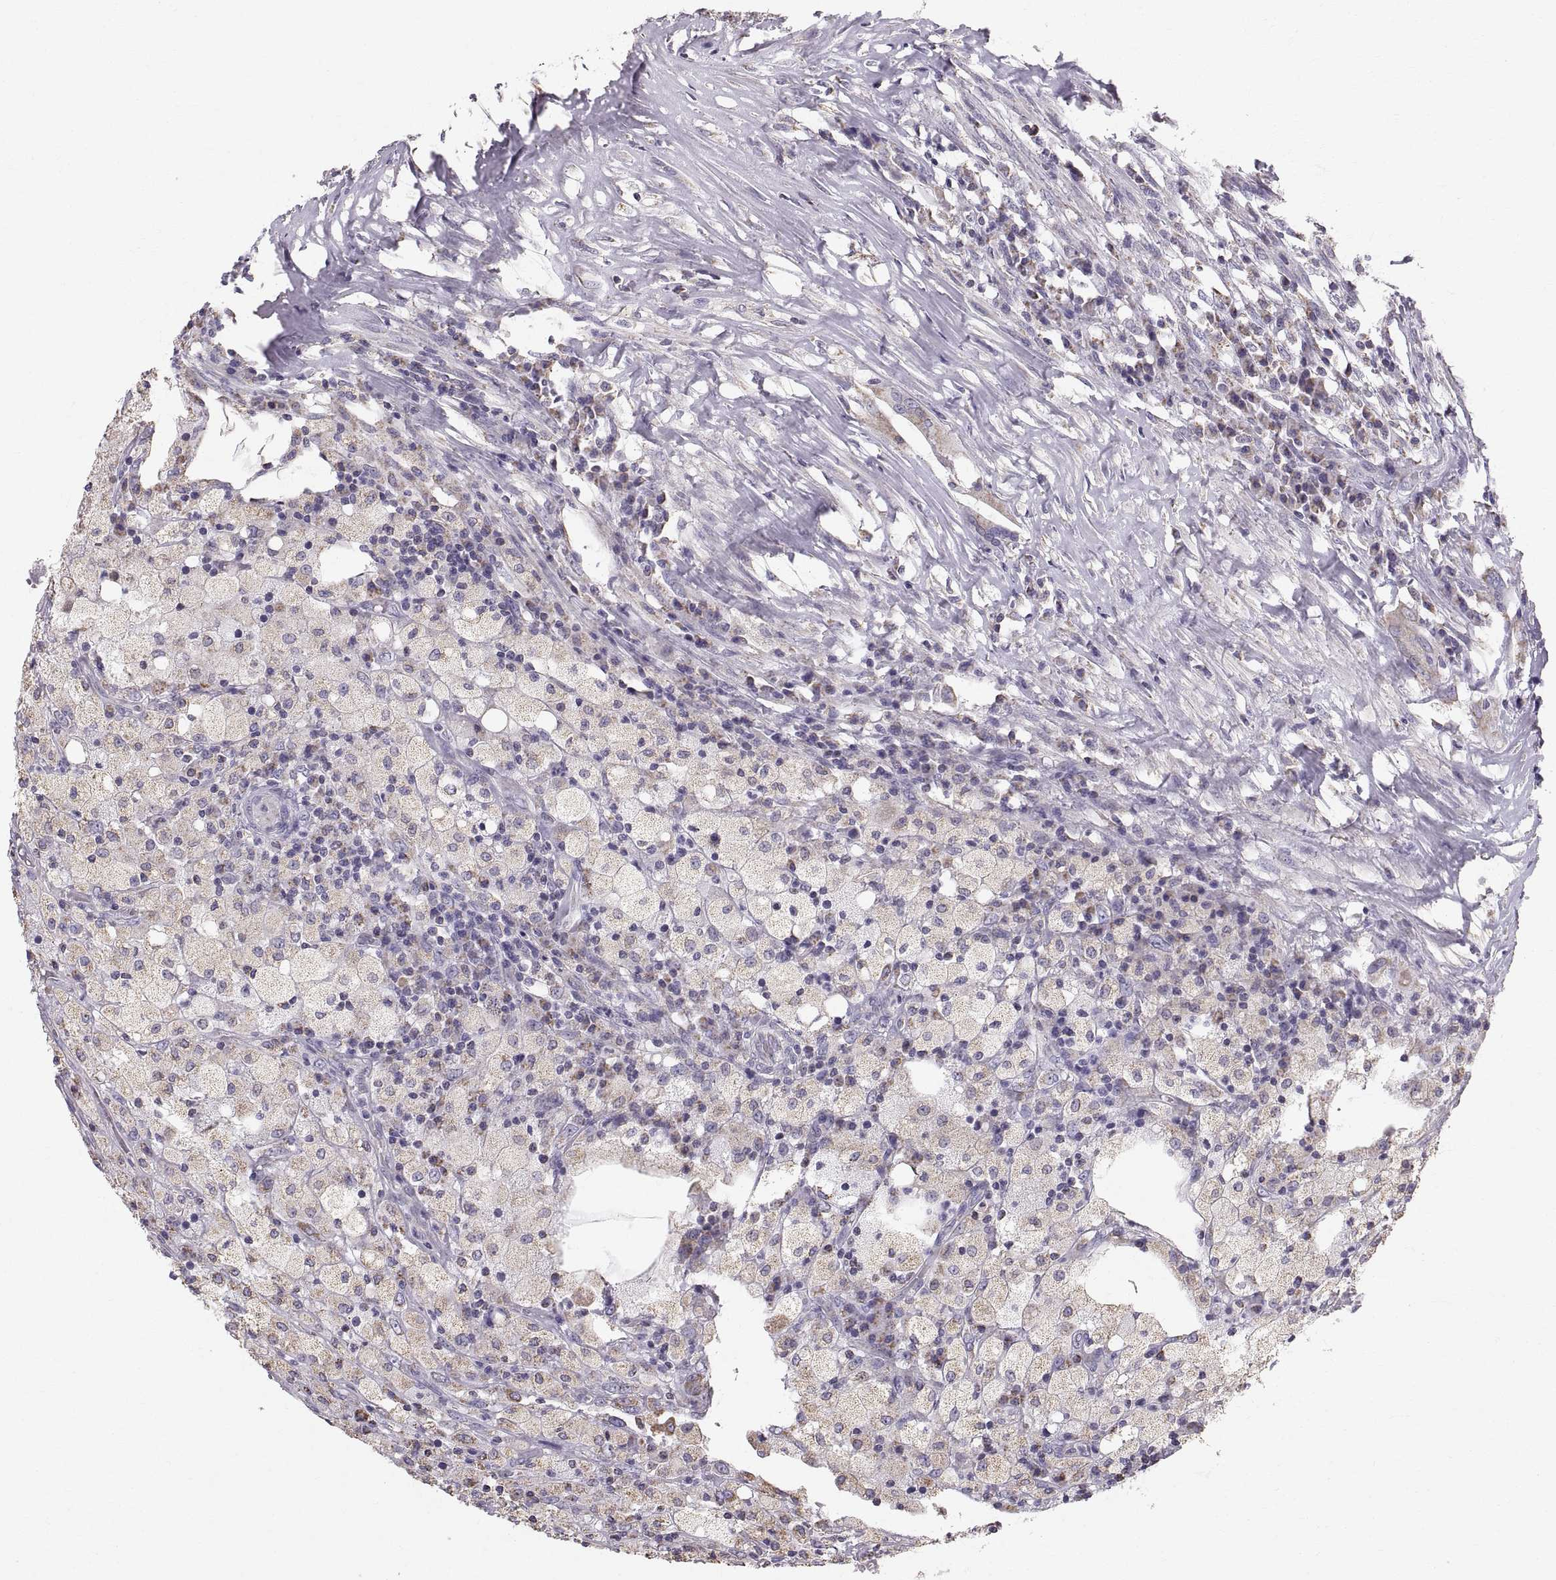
{"staining": {"intensity": "weak", "quantity": "25%-75%", "location": "cytoplasmic/membranous"}, "tissue": "testis cancer", "cell_type": "Tumor cells", "image_type": "cancer", "snomed": [{"axis": "morphology", "description": "Necrosis, NOS"}, {"axis": "morphology", "description": "Carcinoma, Embryonal, NOS"}, {"axis": "topography", "description": "Testis"}], "caption": "A photomicrograph of testis embryonal carcinoma stained for a protein reveals weak cytoplasmic/membranous brown staining in tumor cells.", "gene": "STMND1", "patient": {"sex": "male", "age": 19}}